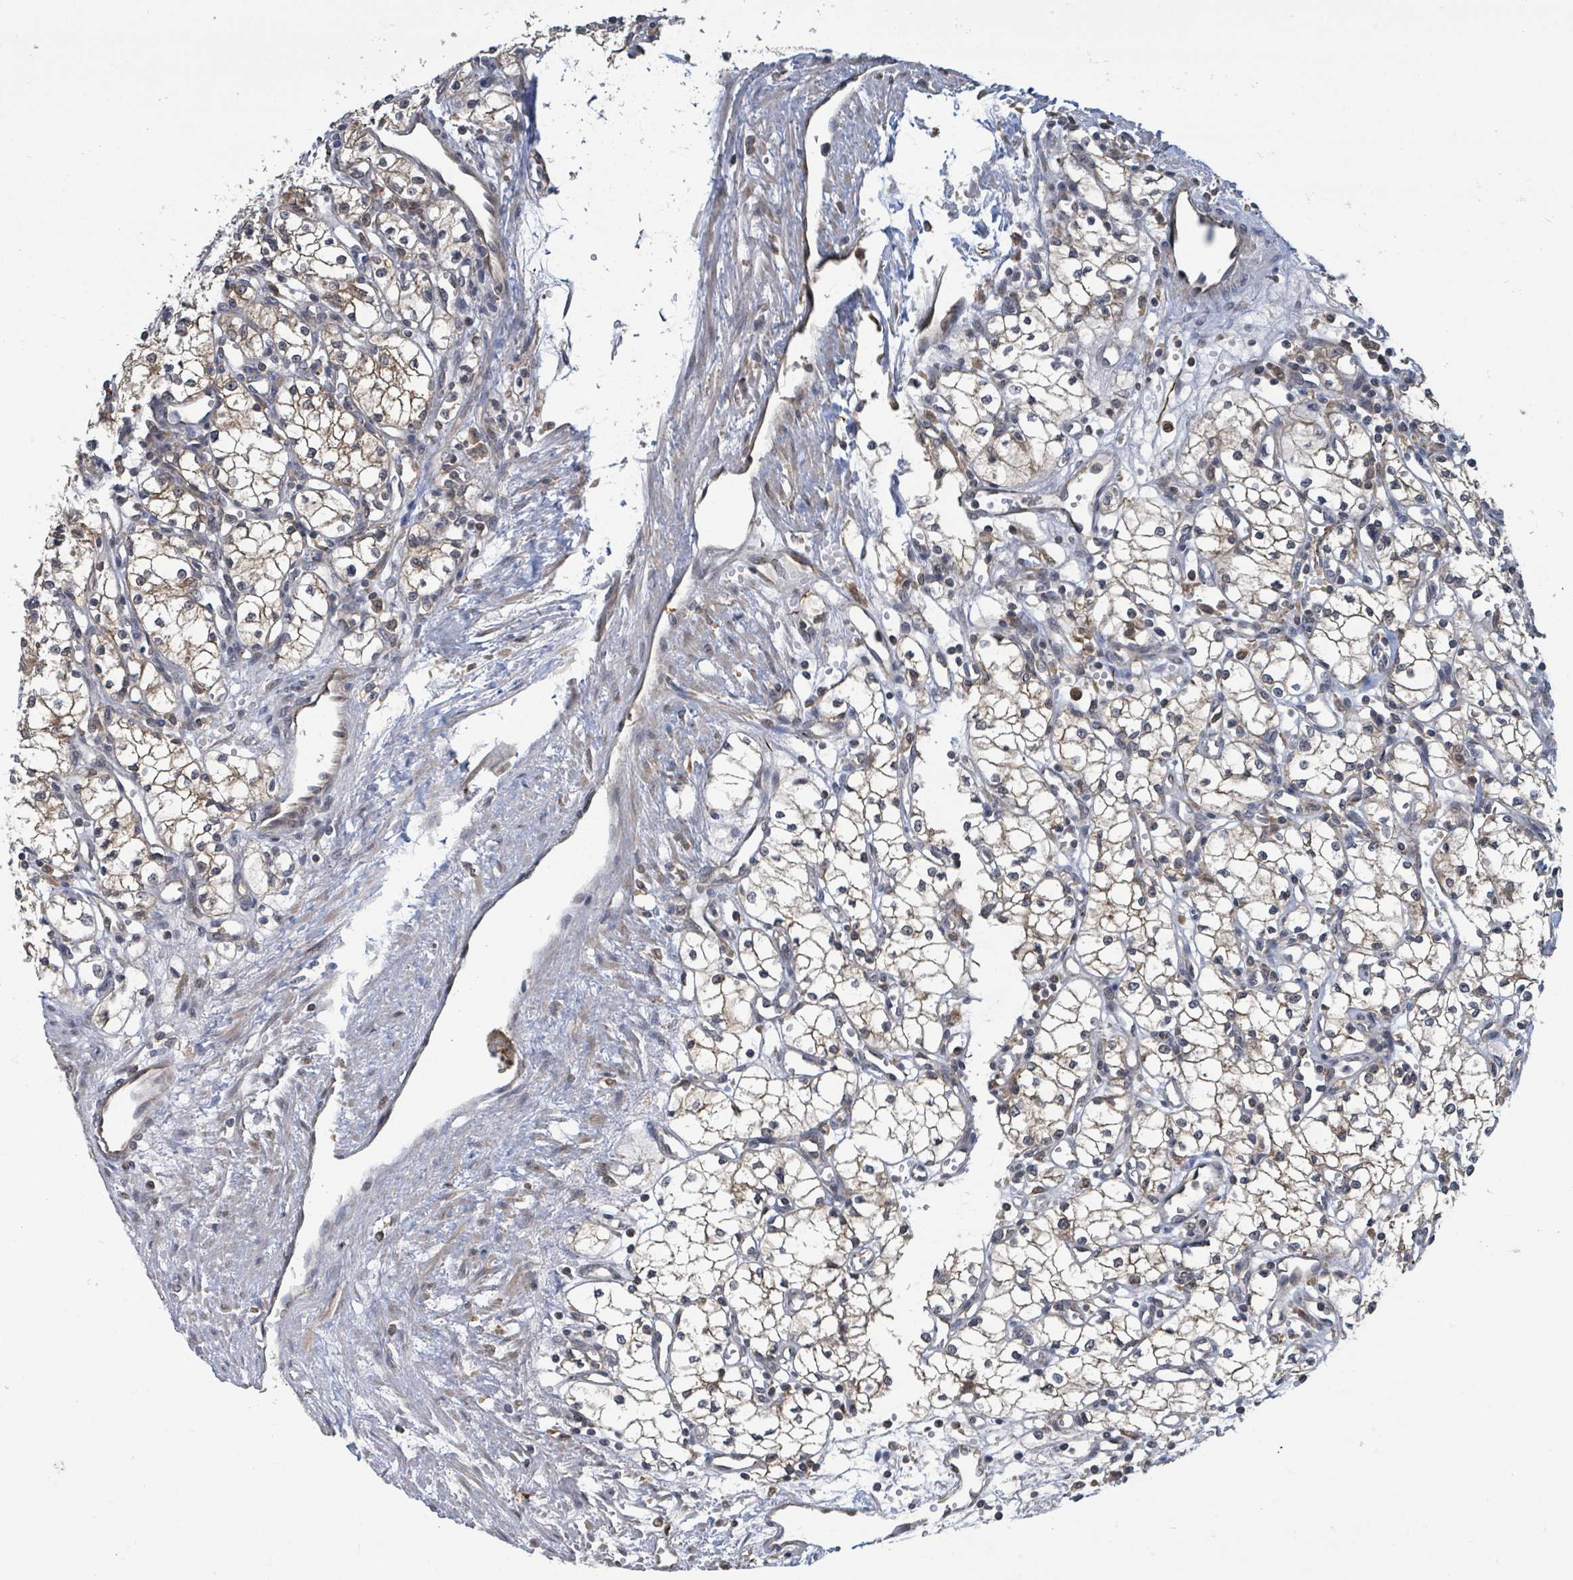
{"staining": {"intensity": "moderate", "quantity": ">75%", "location": "cytoplasmic/membranous"}, "tissue": "renal cancer", "cell_type": "Tumor cells", "image_type": "cancer", "snomed": [{"axis": "morphology", "description": "Adenocarcinoma, NOS"}, {"axis": "topography", "description": "Kidney"}], "caption": "Moderate cytoplasmic/membranous positivity for a protein is appreciated in approximately >75% of tumor cells of renal cancer using IHC.", "gene": "CCDC121", "patient": {"sex": "male", "age": 59}}